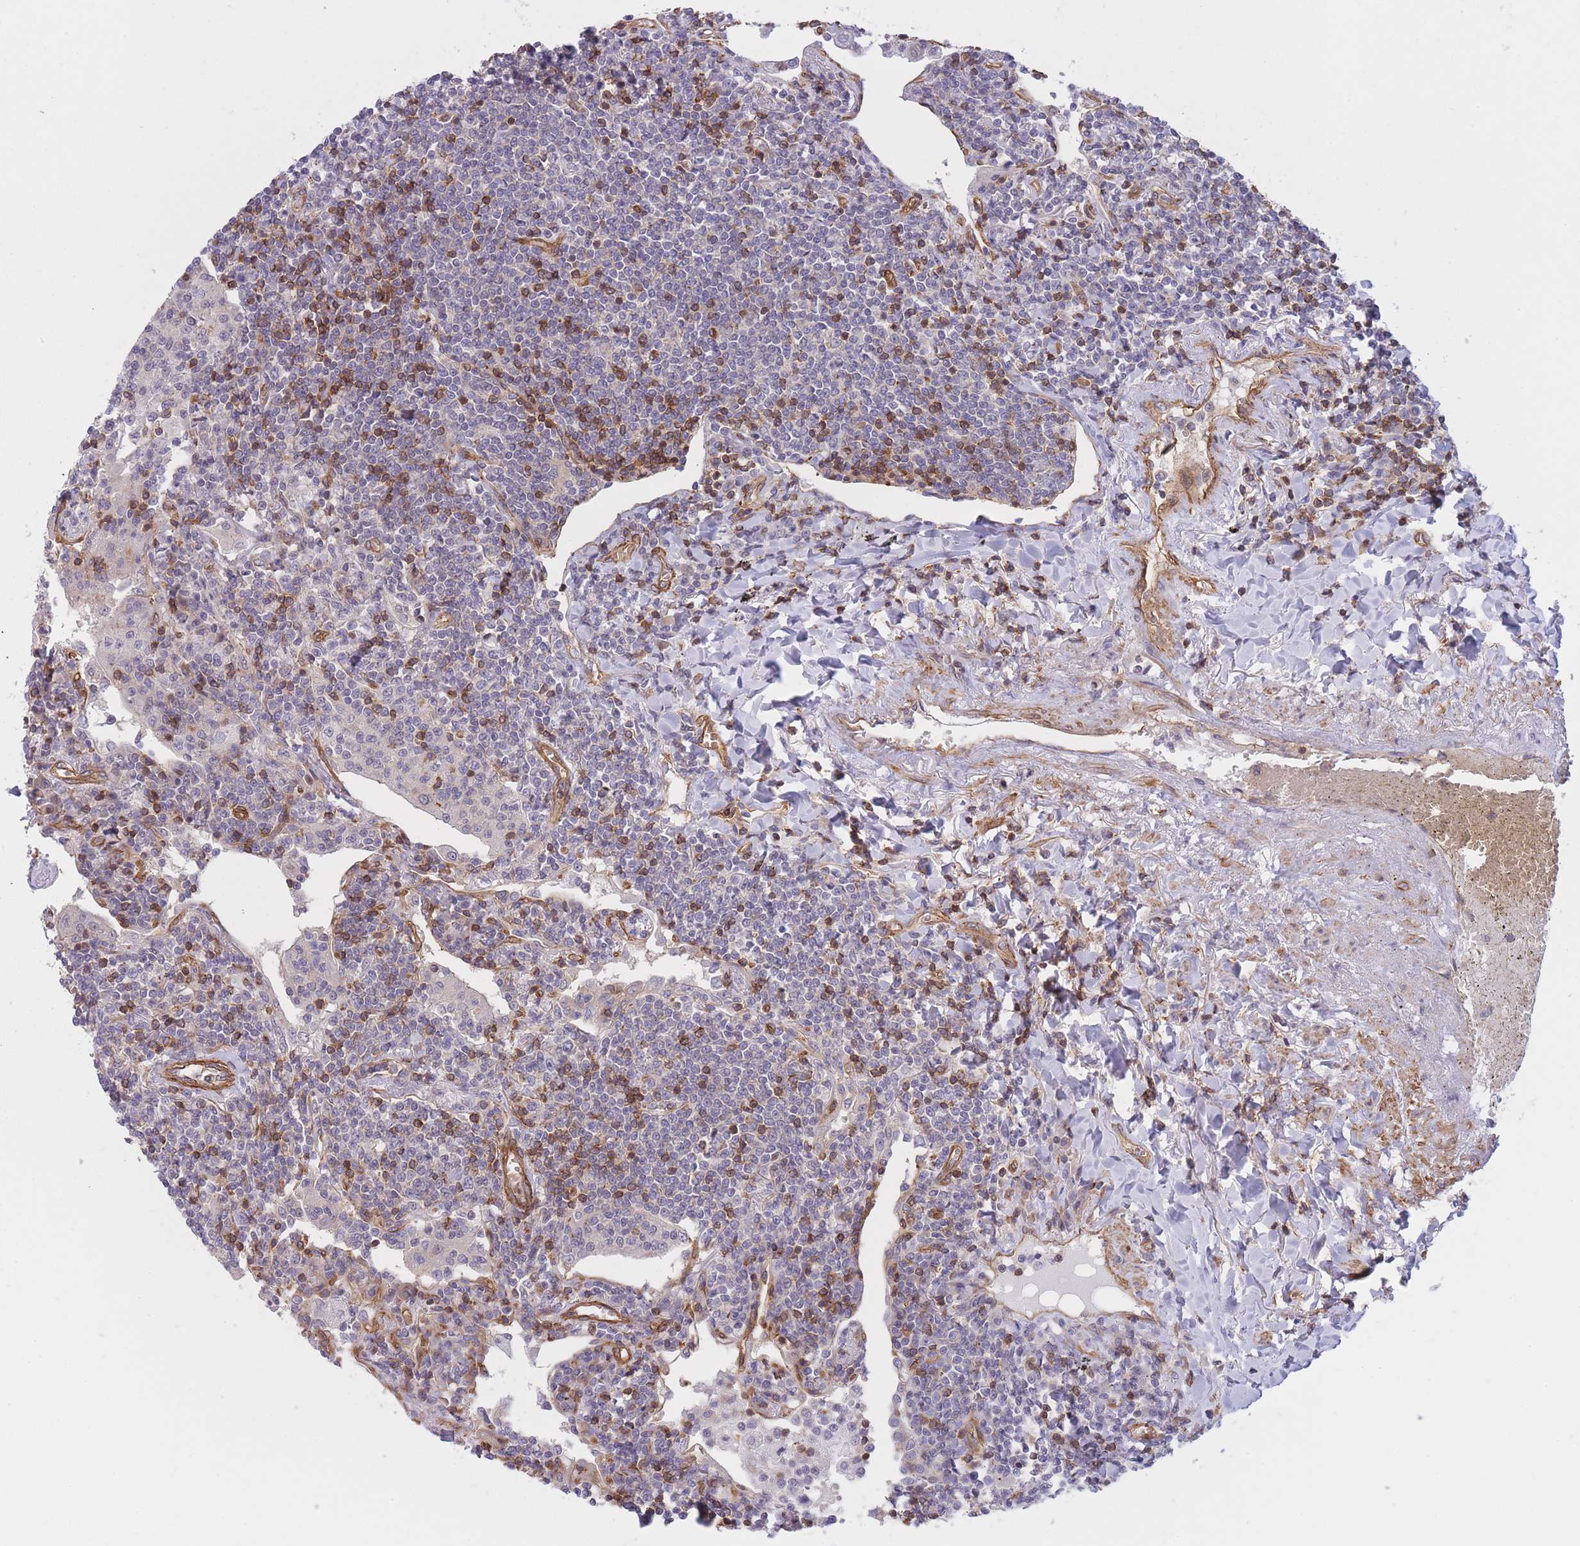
{"staining": {"intensity": "moderate", "quantity": "<25%", "location": "cytoplasmic/membranous"}, "tissue": "lymphoma", "cell_type": "Tumor cells", "image_type": "cancer", "snomed": [{"axis": "morphology", "description": "Malignant lymphoma, non-Hodgkin's type, Low grade"}, {"axis": "topography", "description": "Lung"}], "caption": "Low-grade malignant lymphoma, non-Hodgkin's type stained with IHC shows moderate cytoplasmic/membranous staining in about <25% of tumor cells.", "gene": "CDC25B", "patient": {"sex": "female", "age": 71}}